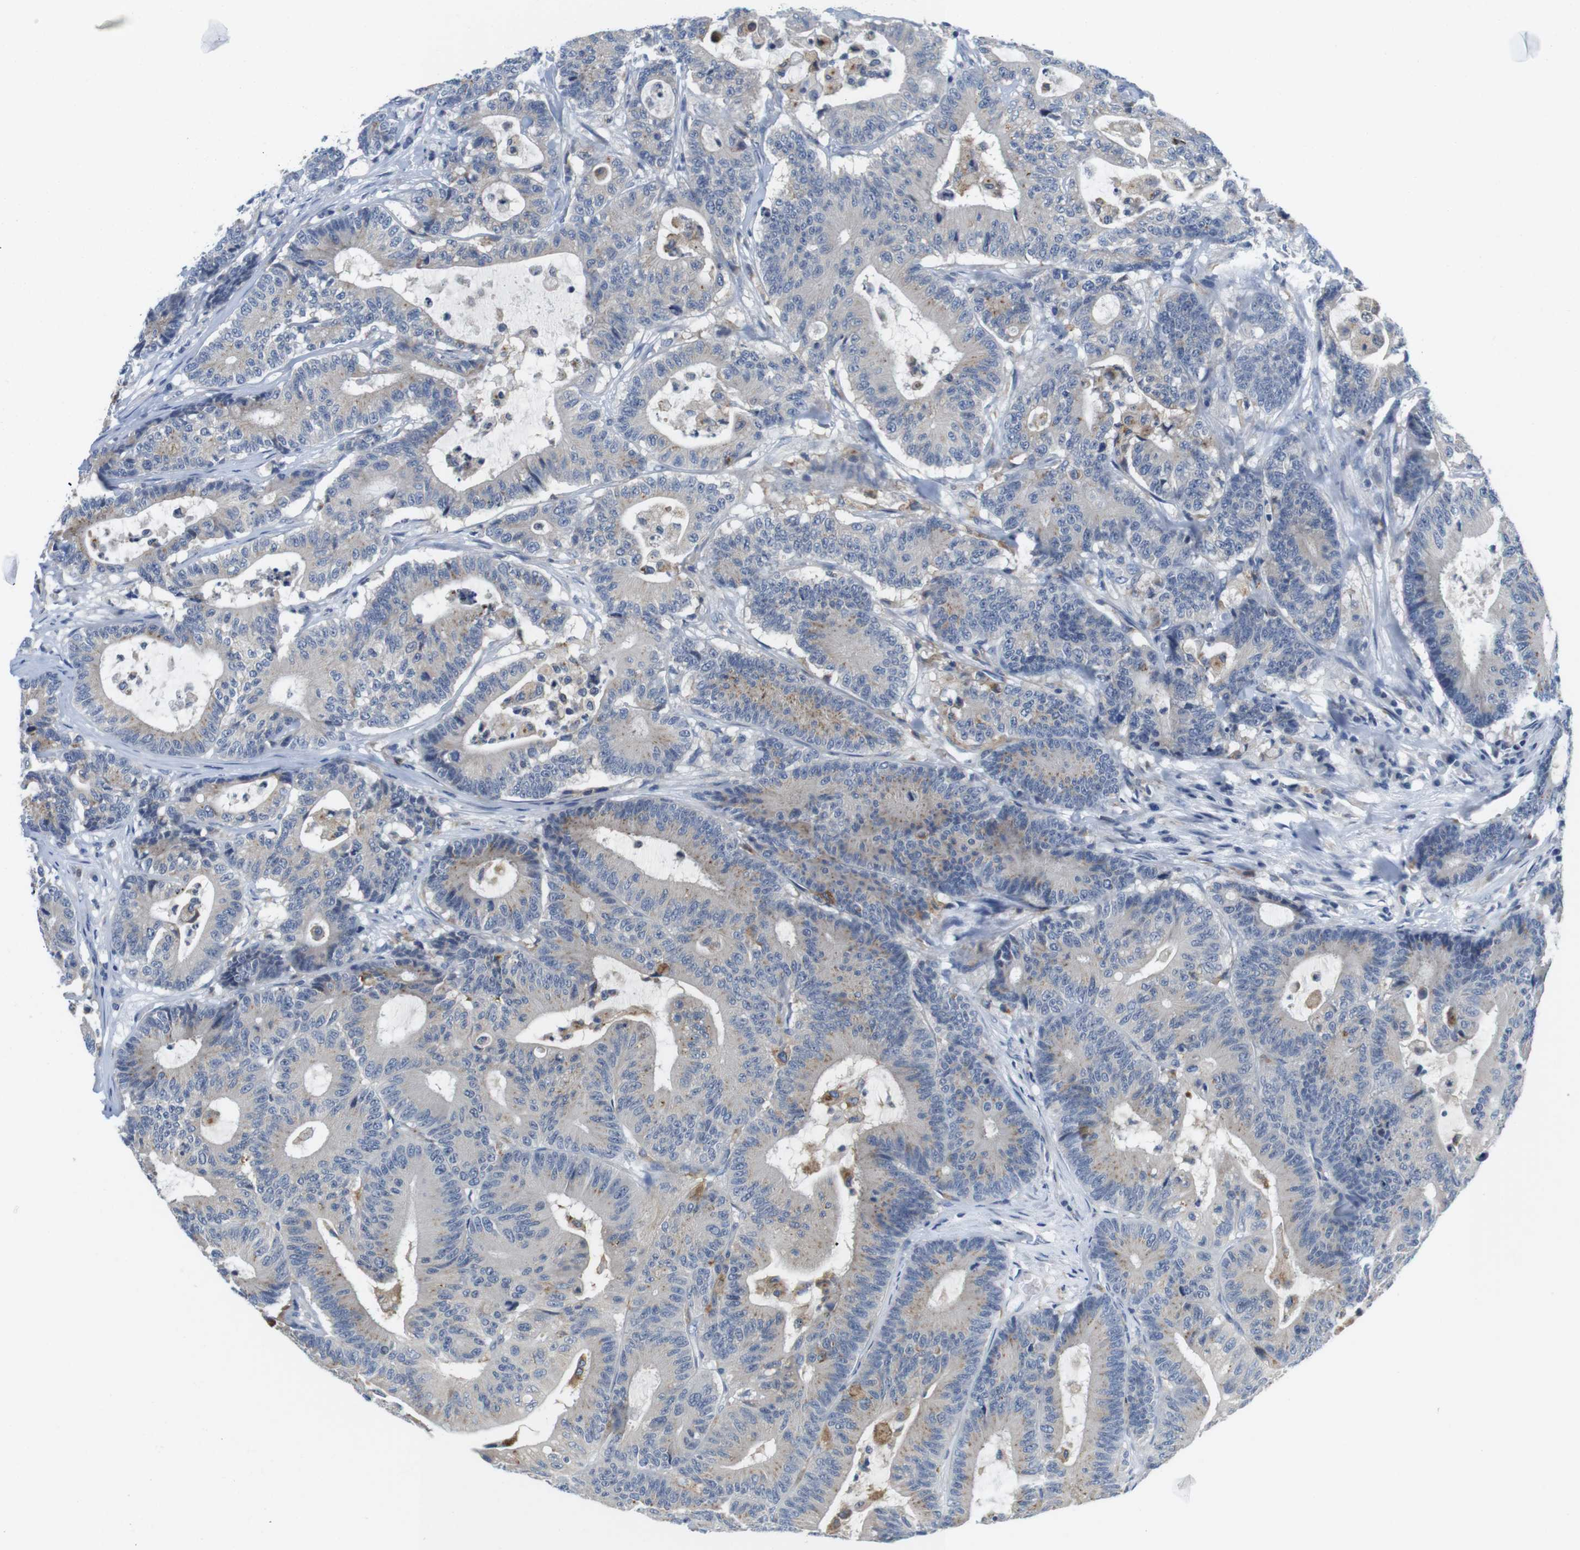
{"staining": {"intensity": "weak", "quantity": "25%-75%", "location": "cytoplasmic/membranous"}, "tissue": "colorectal cancer", "cell_type": "Tumor cells", "image_type": "cancer", "snomed": [{"axis": "morphology", "description": "Adenocarcinoma, NOS"}, {"axis": "topography", "description": "Colon"}], "caption": "Immunohistochemistry image of neoplastic tissue: human colorectal adenocarcinoma stained using immunohistochemistry (IHC) exhibits low levels of weak protein expression localized specifically in the cytoplasmic/membranous of tumor cells, appearing as a cytoplasmic/membranous brown color.", "gene": "CNGA2", "patient": {"sex": "female", "age": 84}}